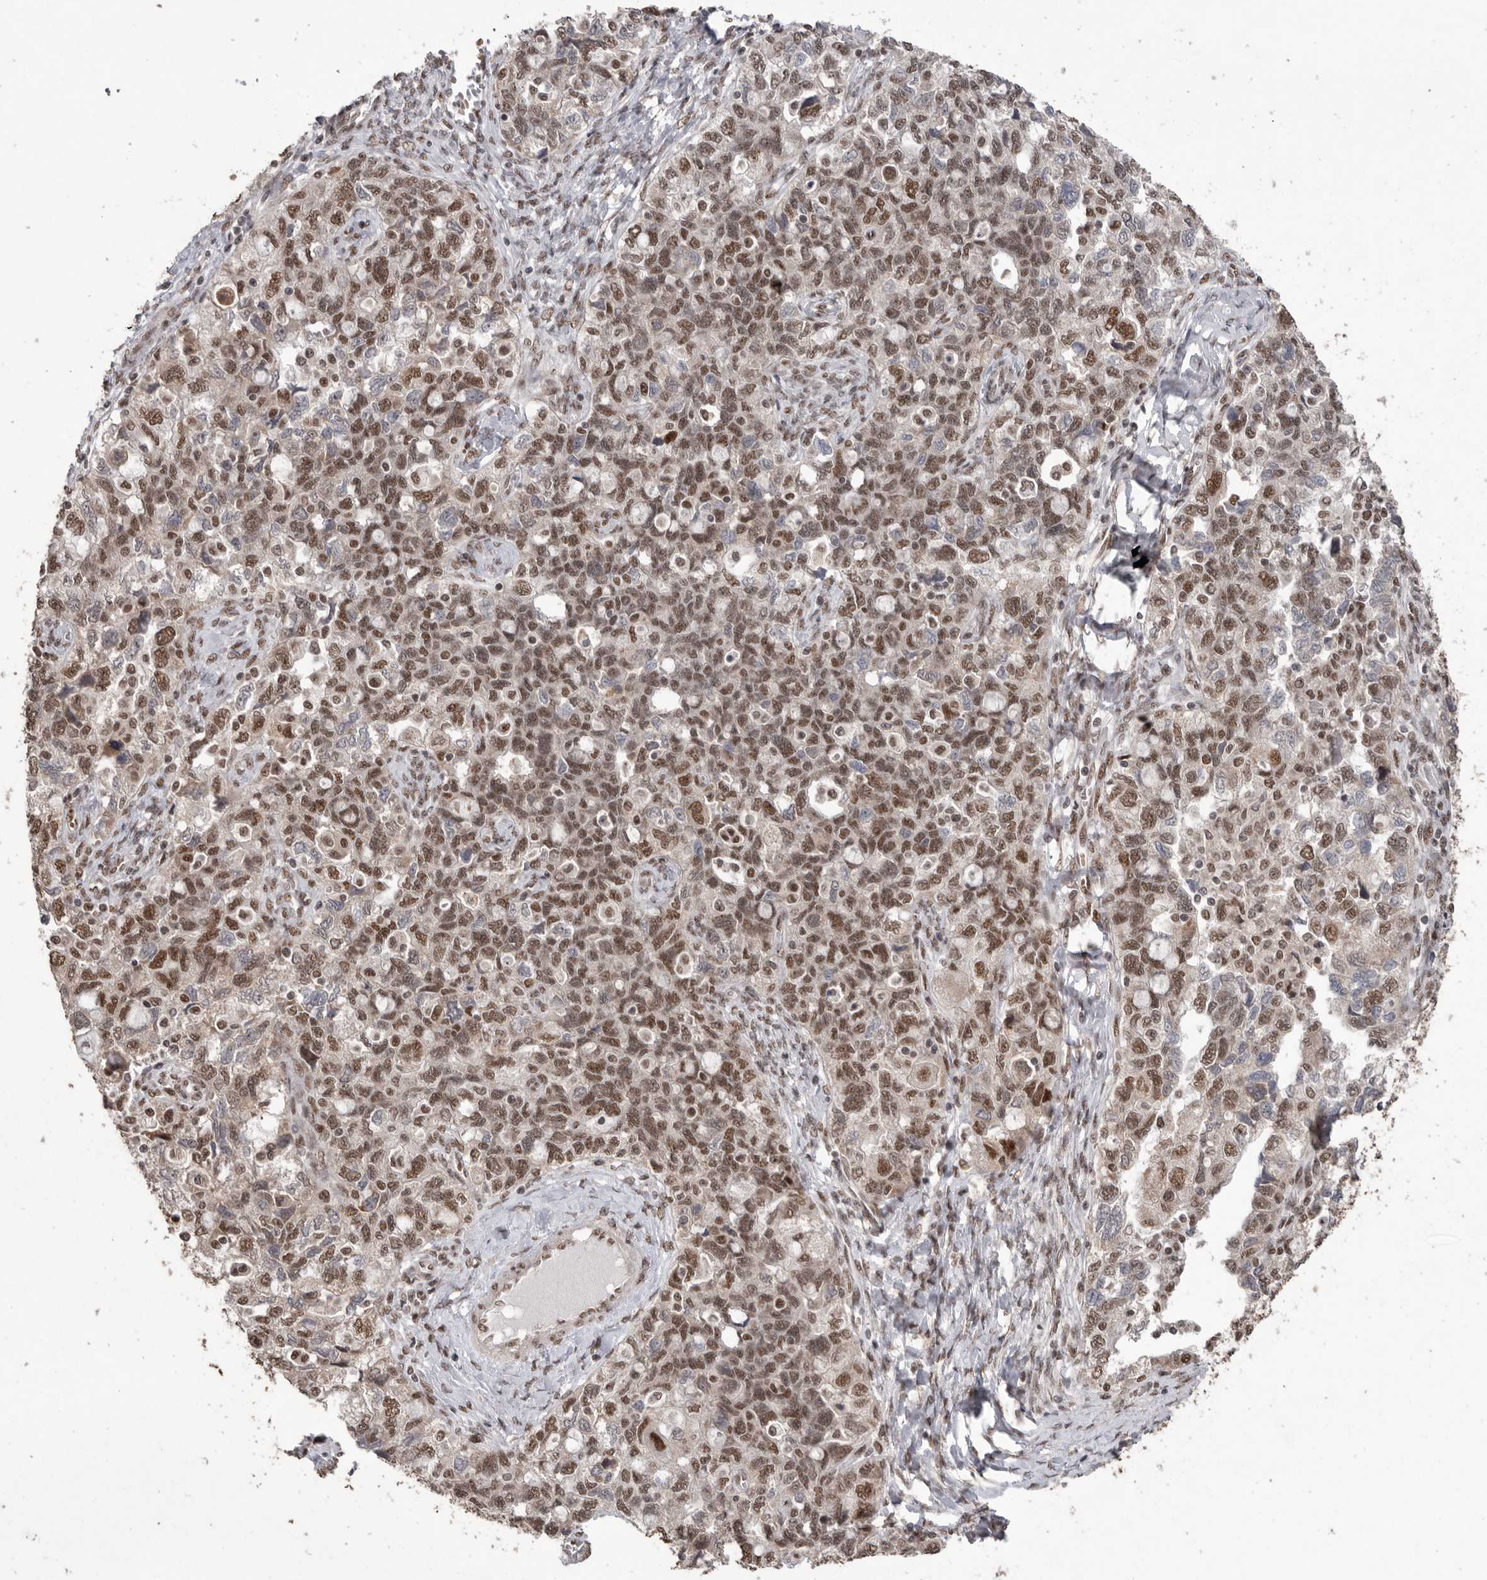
{"staining": {"intensity": "moderate", "quantity": ">75%", "location": "nuclear"}, "tissue": "ovarian cancer", "cell_type": "Tumor cells", "image_type": "cancer", "snomed": [{"axis": "morphology", "description": "Carcinoma, NOS"}, {"axis": "morphology", "description": "Cystadenocarcinoma, serous, NOS"}, {"axis": "topography", "description": "Ovary"}], "caption": "A brown stain labels moderate nuclear staining of a protein in human ovarian serous cystadenocarcinoma tumor cells.", "gene": "PPP1R10", "patient": {"sex": "female", "age": 69}}